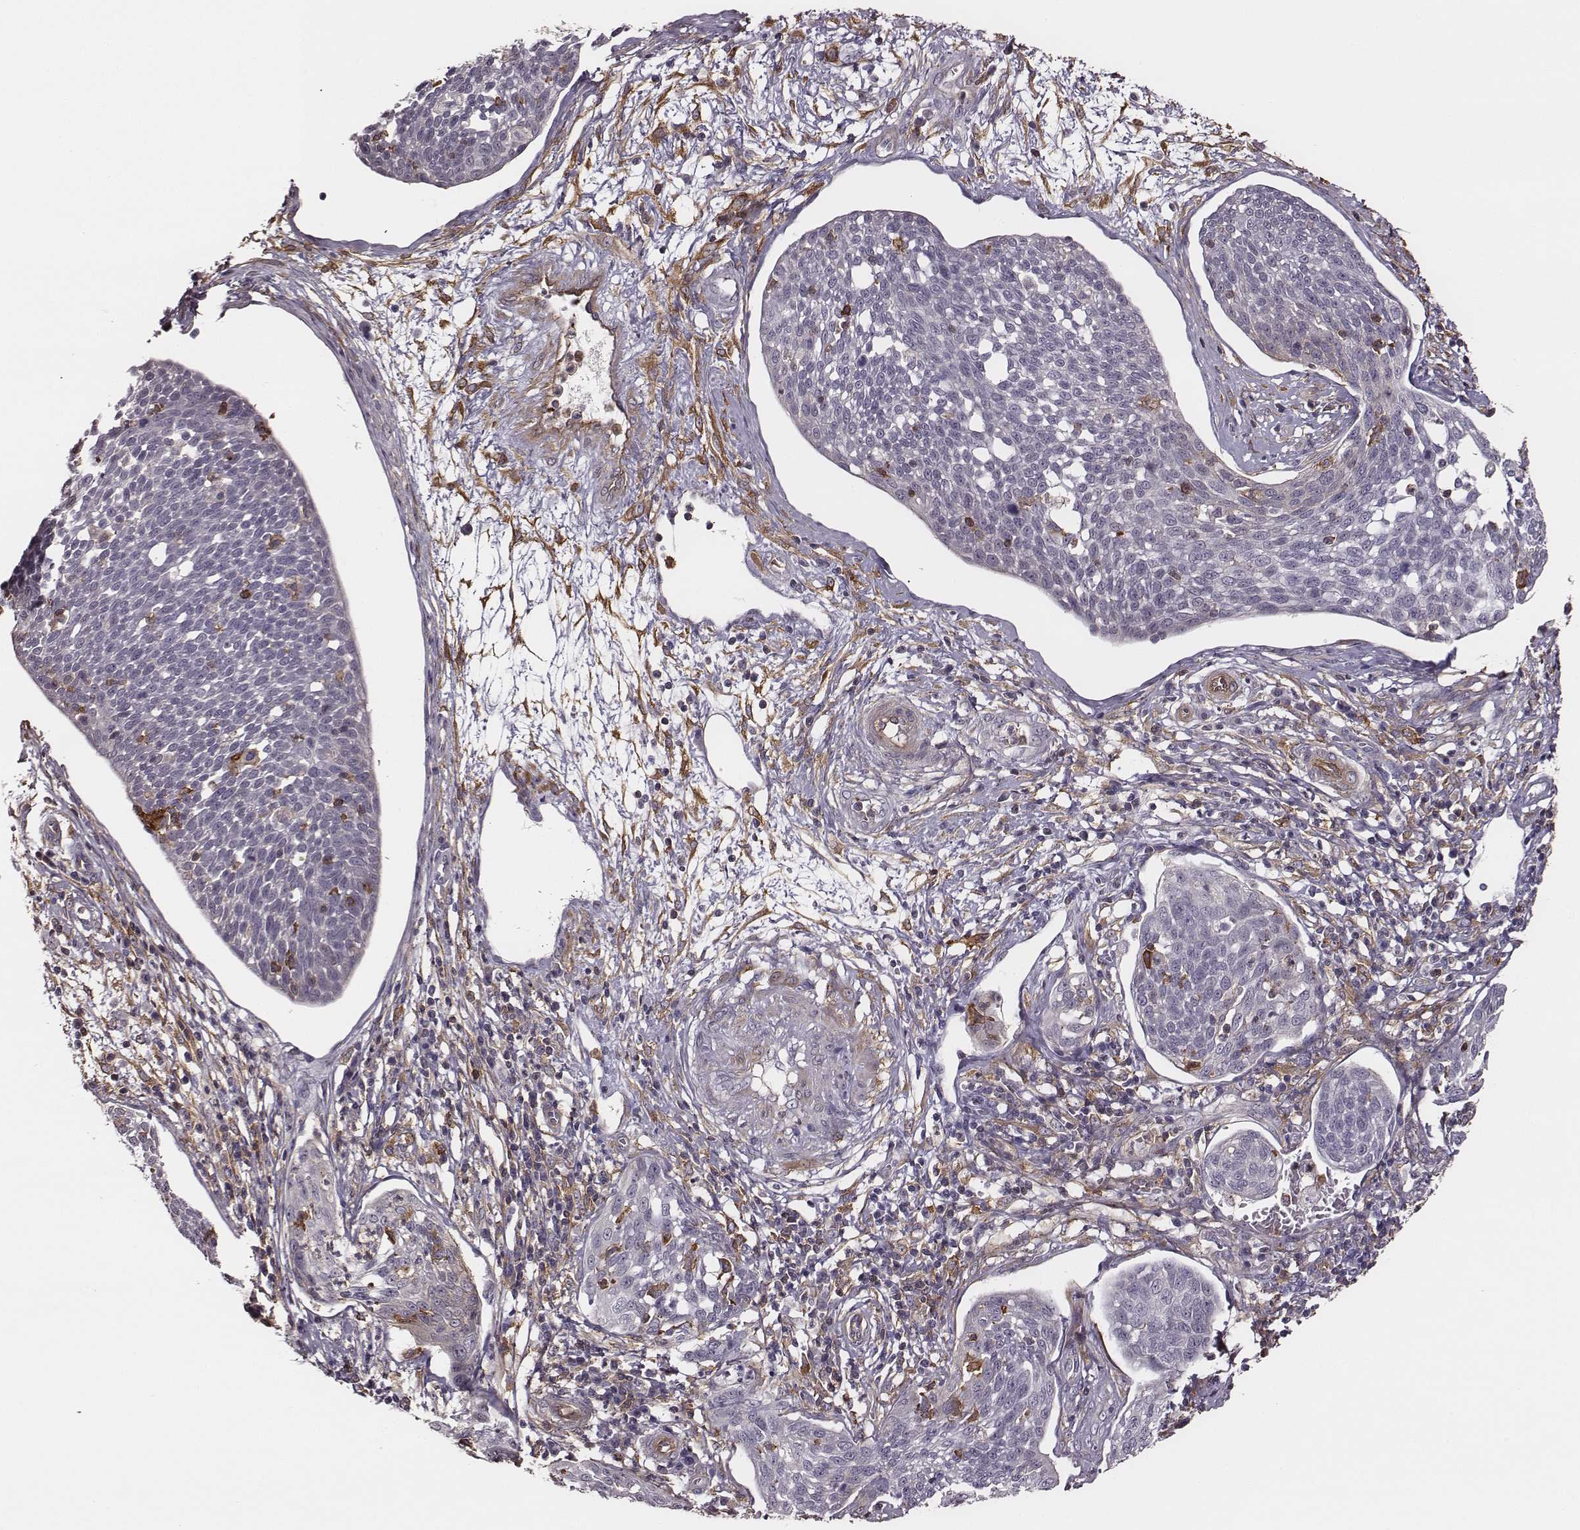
{"staining": {"intensity": "negative", "quantity": "none", "location": "none"}, "tissue": "cervical cancer", "cell_type": "Tumor cells", "image_type": "cancer", "snomed": [{"axis": "morphology", "description": "Squamous cell carcinoma, NOS"}, {"axis": "topography", "description": "Cervix"}], "caption": "The photomicrograph exhibits no significant expression in tumor cells of cervical cancer (squamous cell carcinoma).", "gene": "ZYX", "patient": {"sex": "female", "age": 34}}